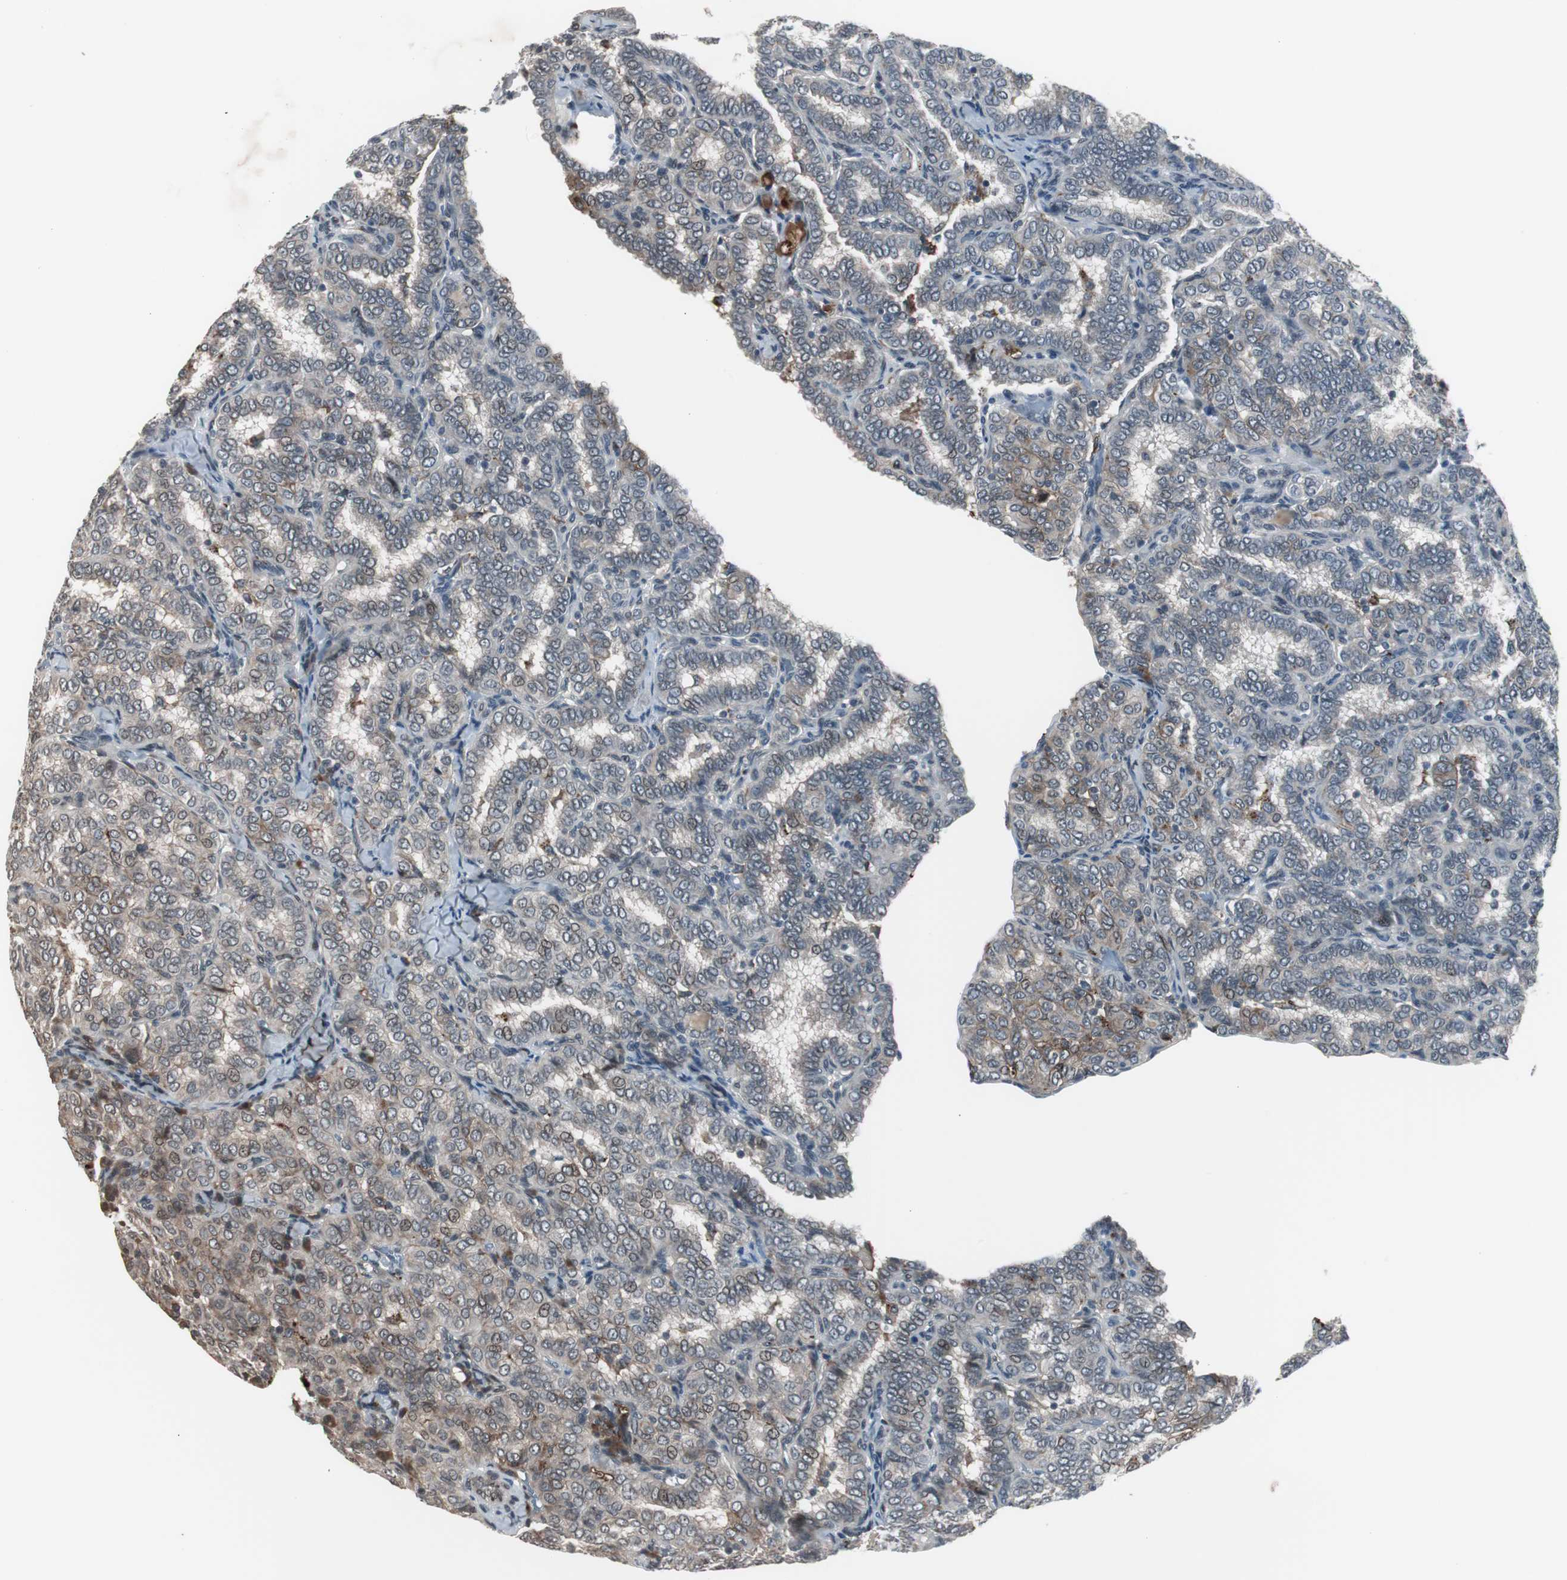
{"staining": {"intensity": "weak", "quantity": "<25%", "location": "cytoplasmic/membranous,nuclear"}, "tissue": "thyroid cancer", "cell_type": "Tumor cells", "image_type": "cancer", "snomed": [{"axis": "morphology", "description": "Papillary adenocarcinoma, NOS"}, {"axis": "topography", "description": "Thyroid gland"}], "caption": "High magnification brightfield microscopy of thyroid papillary adenocarcinoma stained with DAB (3,3'-diaminobenzidine) (brown) and counterstained with hematoxylin (blue): tumor cells show no significant staining.", "gene": "BOLA1", "patient": {"sex": "female", "age": 30}}